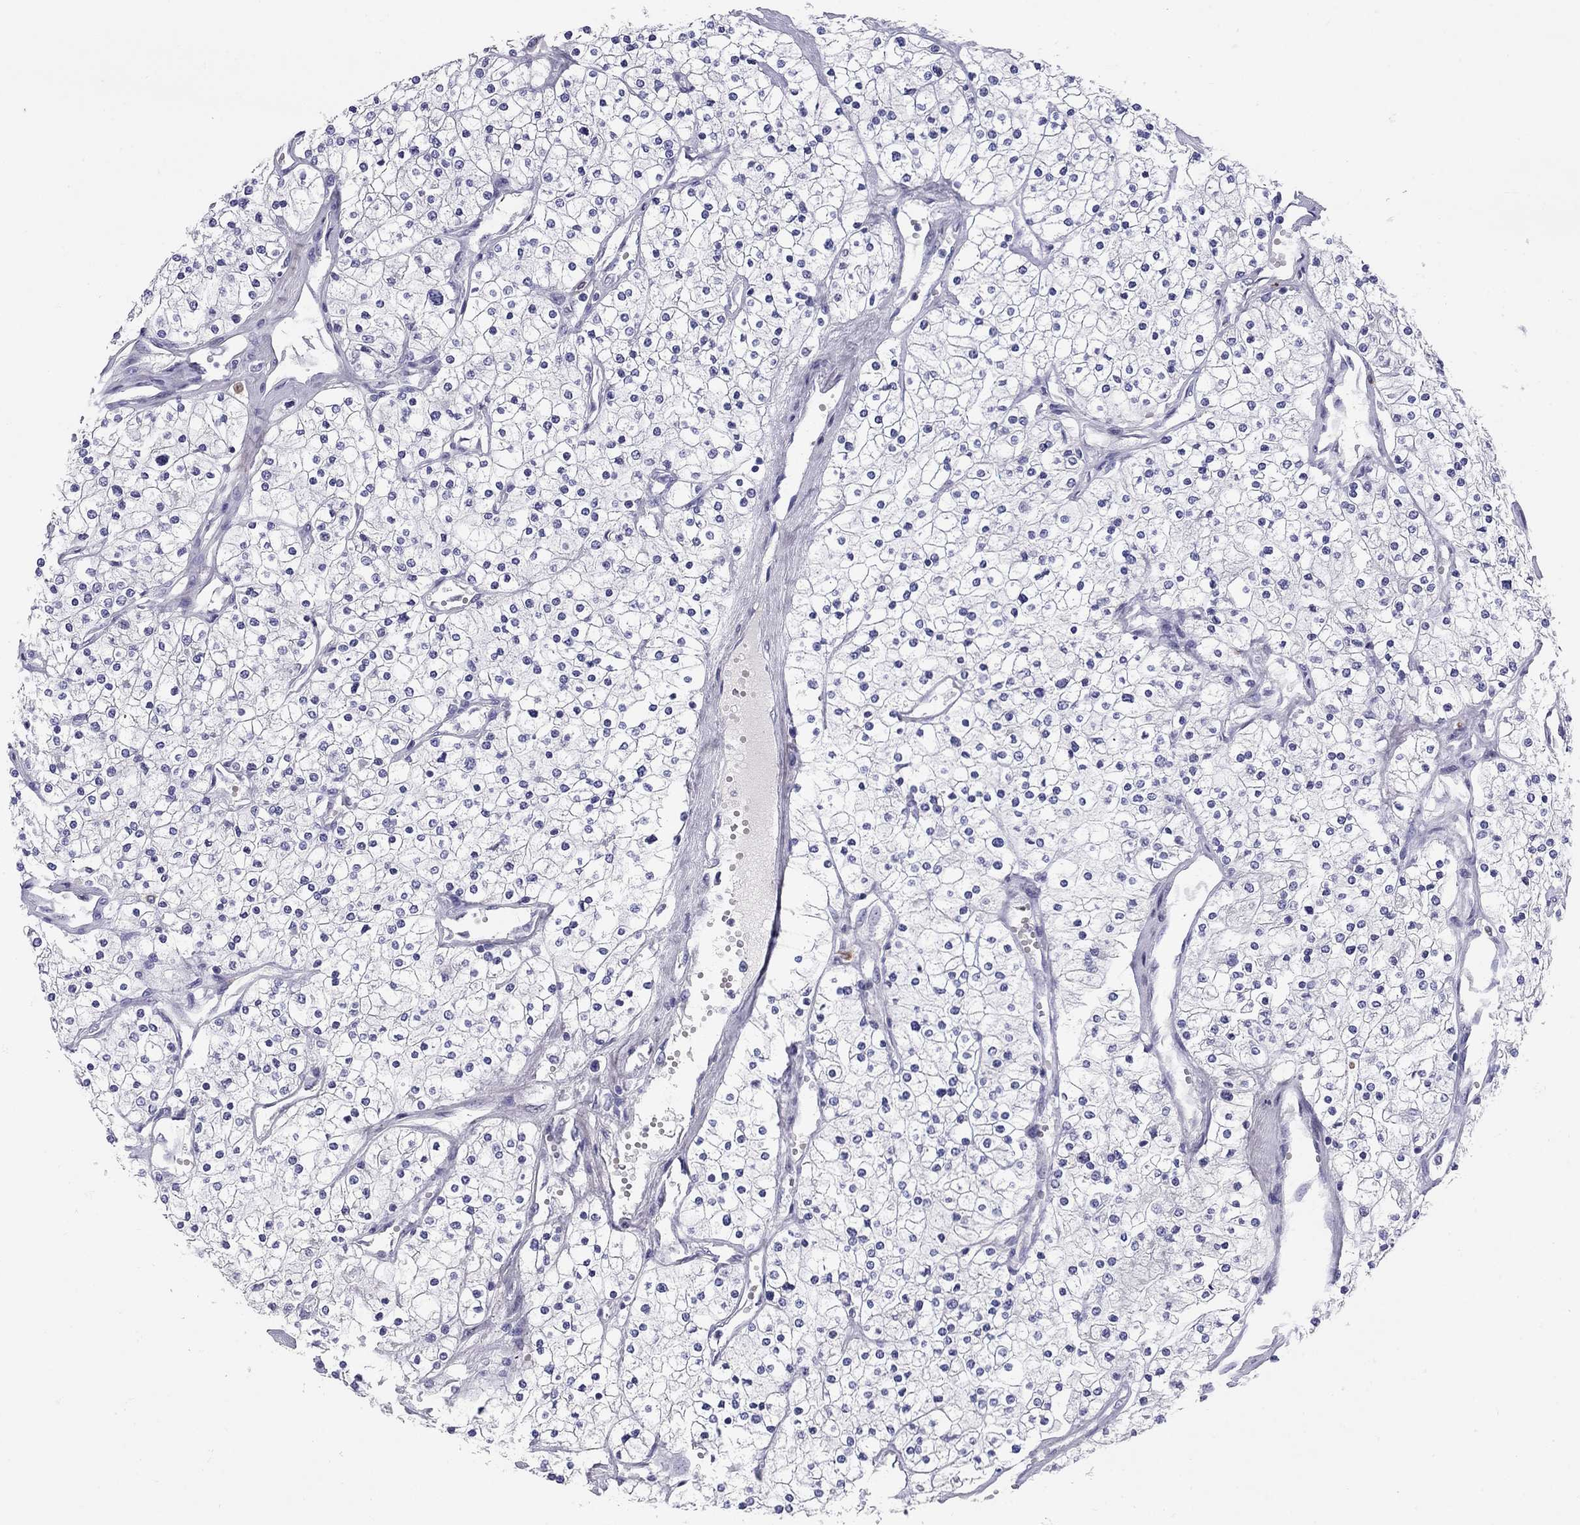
{"staining": {"intensity": "negative", "quantity": "none", "location": "none"}, "tissue": "renal cancer", "cell_type": "Tumor cells", "image_type": "cancer", "snomed": [{"axis": "morphology", "description": "Adenocarcinoma, NOS"}, {"axis": "topography", "description": "Kidney"}], "caption": "Renal cancer (adenocarcinoma) was stained to show a protein in brown. There is no significant staining in tumor cells.", "gene": "C8orf88", "patient": {"sex": "male", "age": 80}}